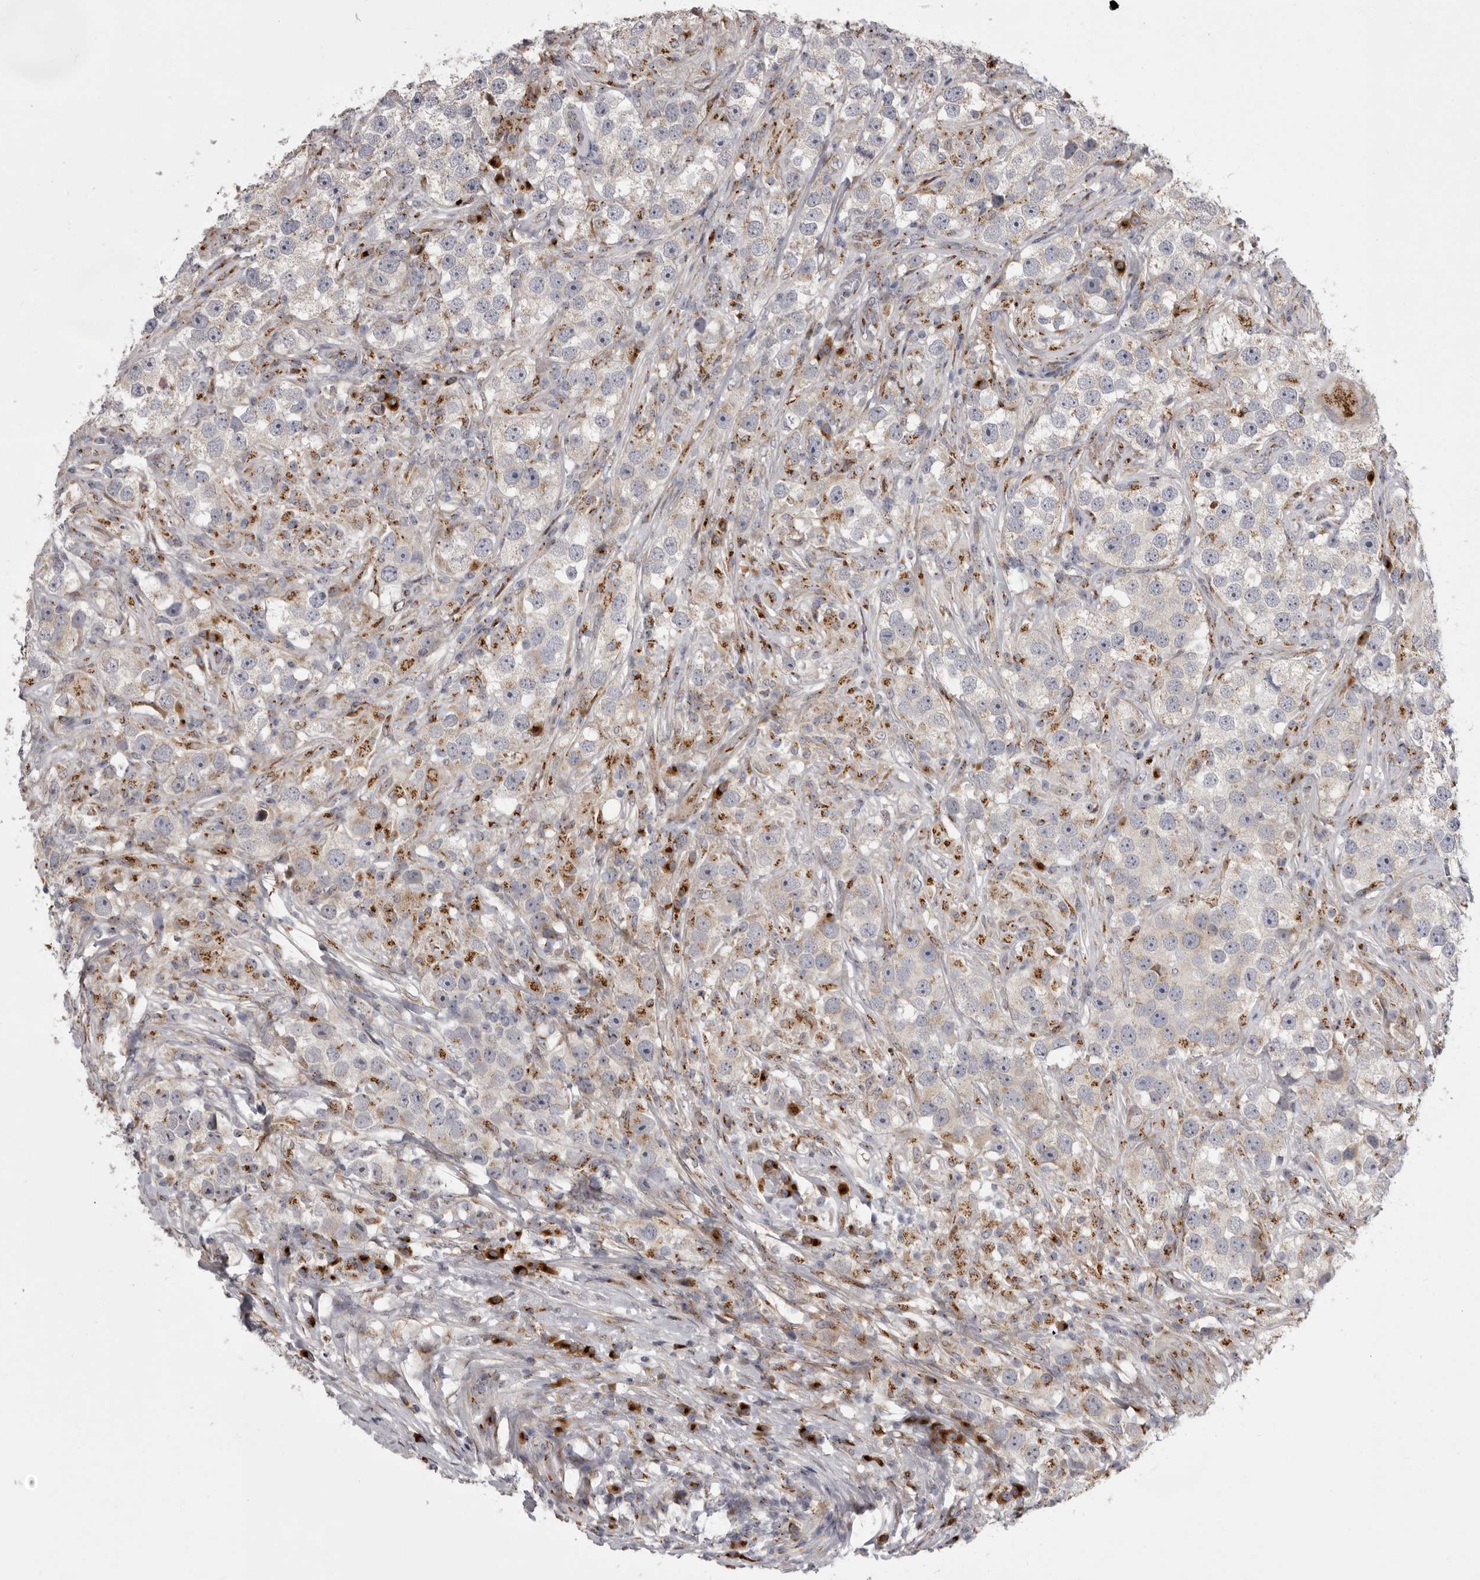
{"staining": {"intensity": "moderate", "quantity": "<25%", "location": "cytoplasmic/membranous"}, "tissue": "testis cancer", "cell_type": "Tumor cells", "image_type": "cancer", "snomed": [{"axis": "morphology", "description": "Seminoma, NOS"}, {"axis": "topography", "description": "Testis"}], "caption": "Testis seminoma was stained to show a protein in brown. There is low levels of moderate cytoplasmic/membranous staining in approximately <25% of tumor cells.", "gene": "WDR47", "patient": {"sex": "male", "age": 49}}